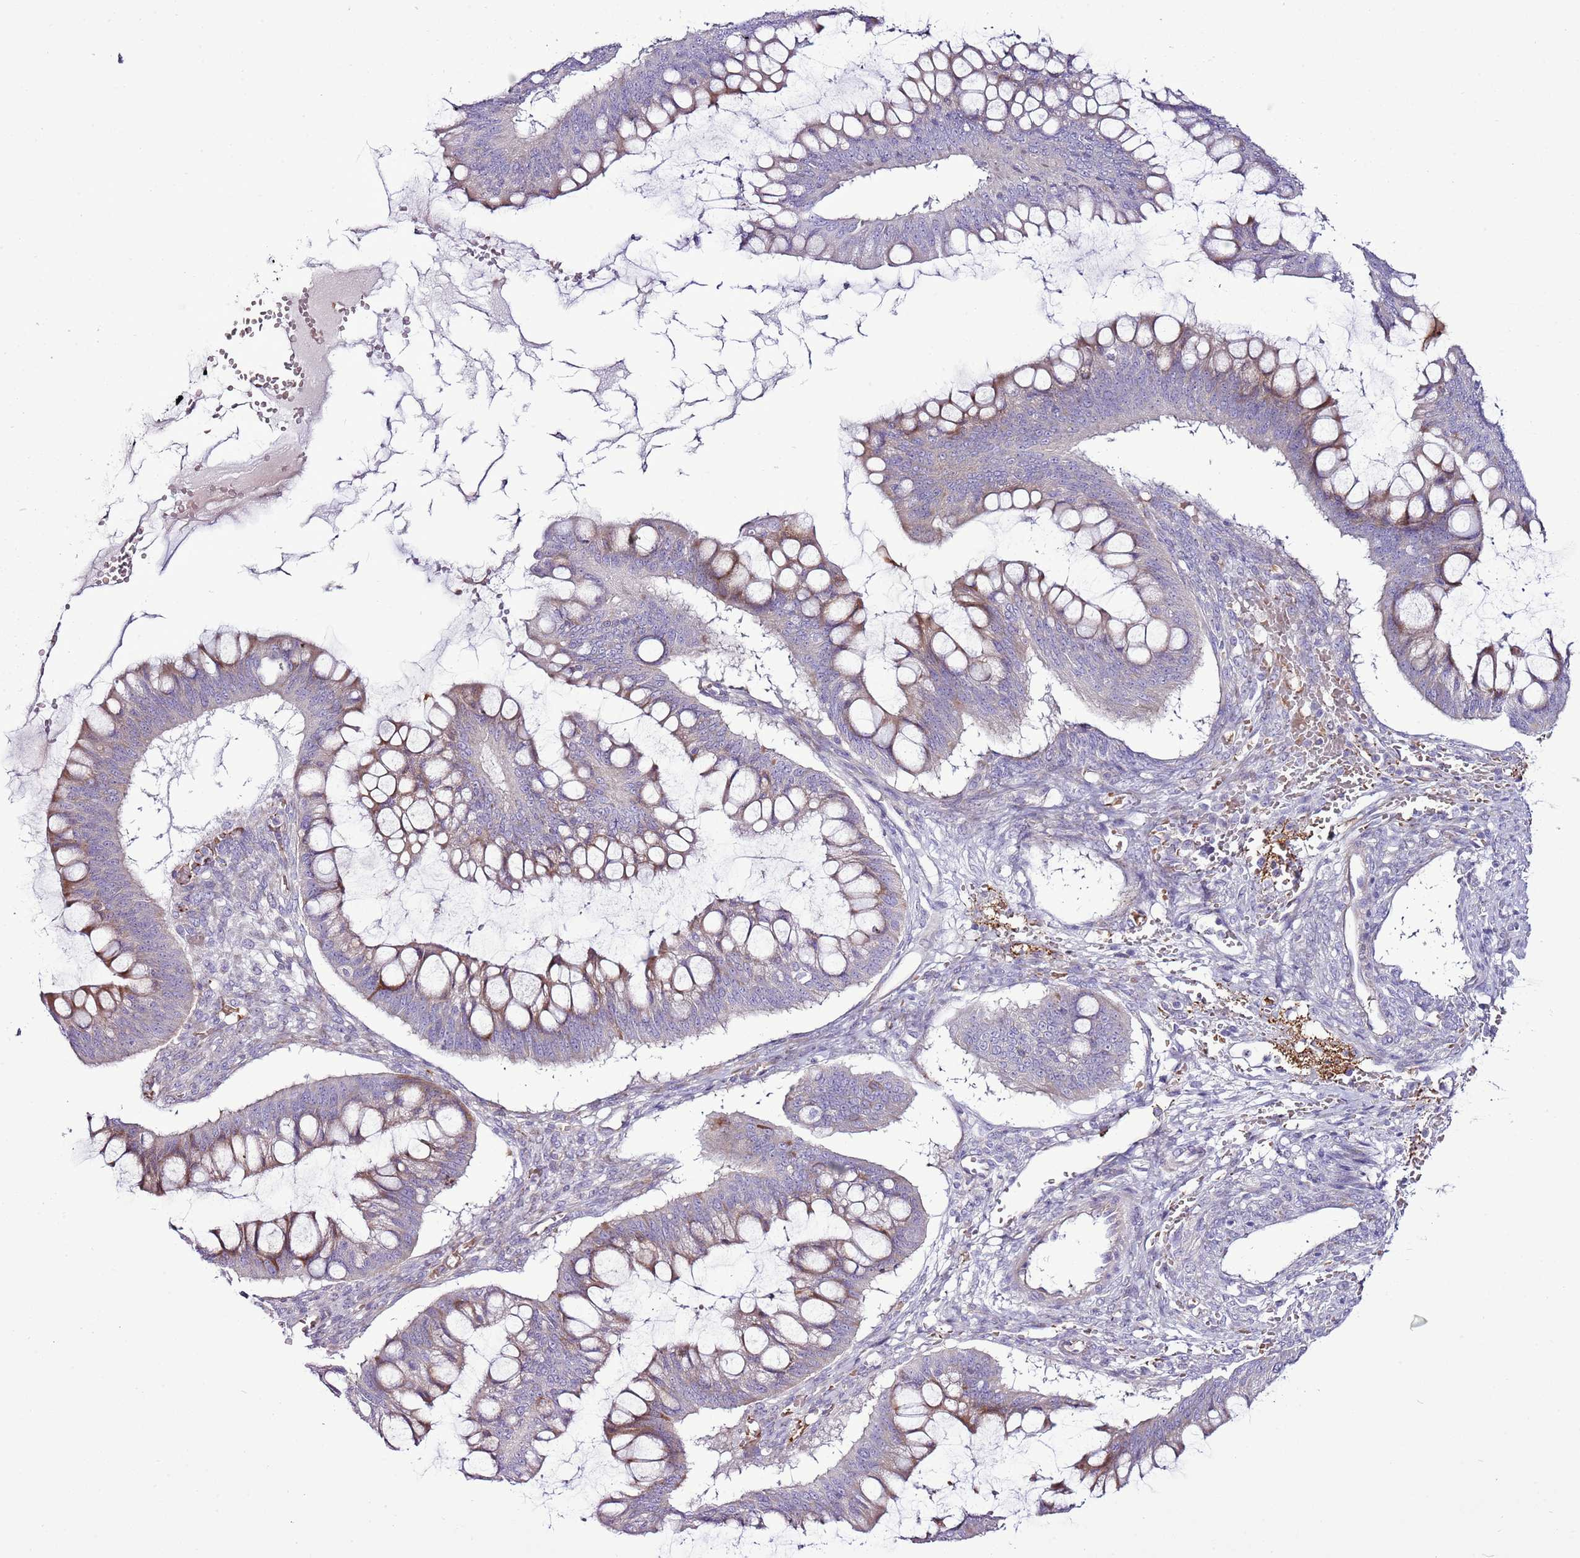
{"staining": {"intensity": "moderate", "quantity": "25%-75%", "location": "cytoplasmic/membranous"}, "tissue": "ovarian cancer", "cell_type": "Tumor cells", "image_type": "cancer", "snomed": [{"axis": "morphology", "description": "Cystadenocarcinoma, mucinous, NOS"}, {"axis": "topography", "description": "Ovary"}], "caption": "Immunohistochemistry of human ovarian cancer (mucinous cystadenocarcinoma) displays medium levels of moderate cytoplasmic/membranous expression in about 25%-75% of tumor cells.", "gene": "CHAC2", "patient": {"sex": "female", "age": 73}}